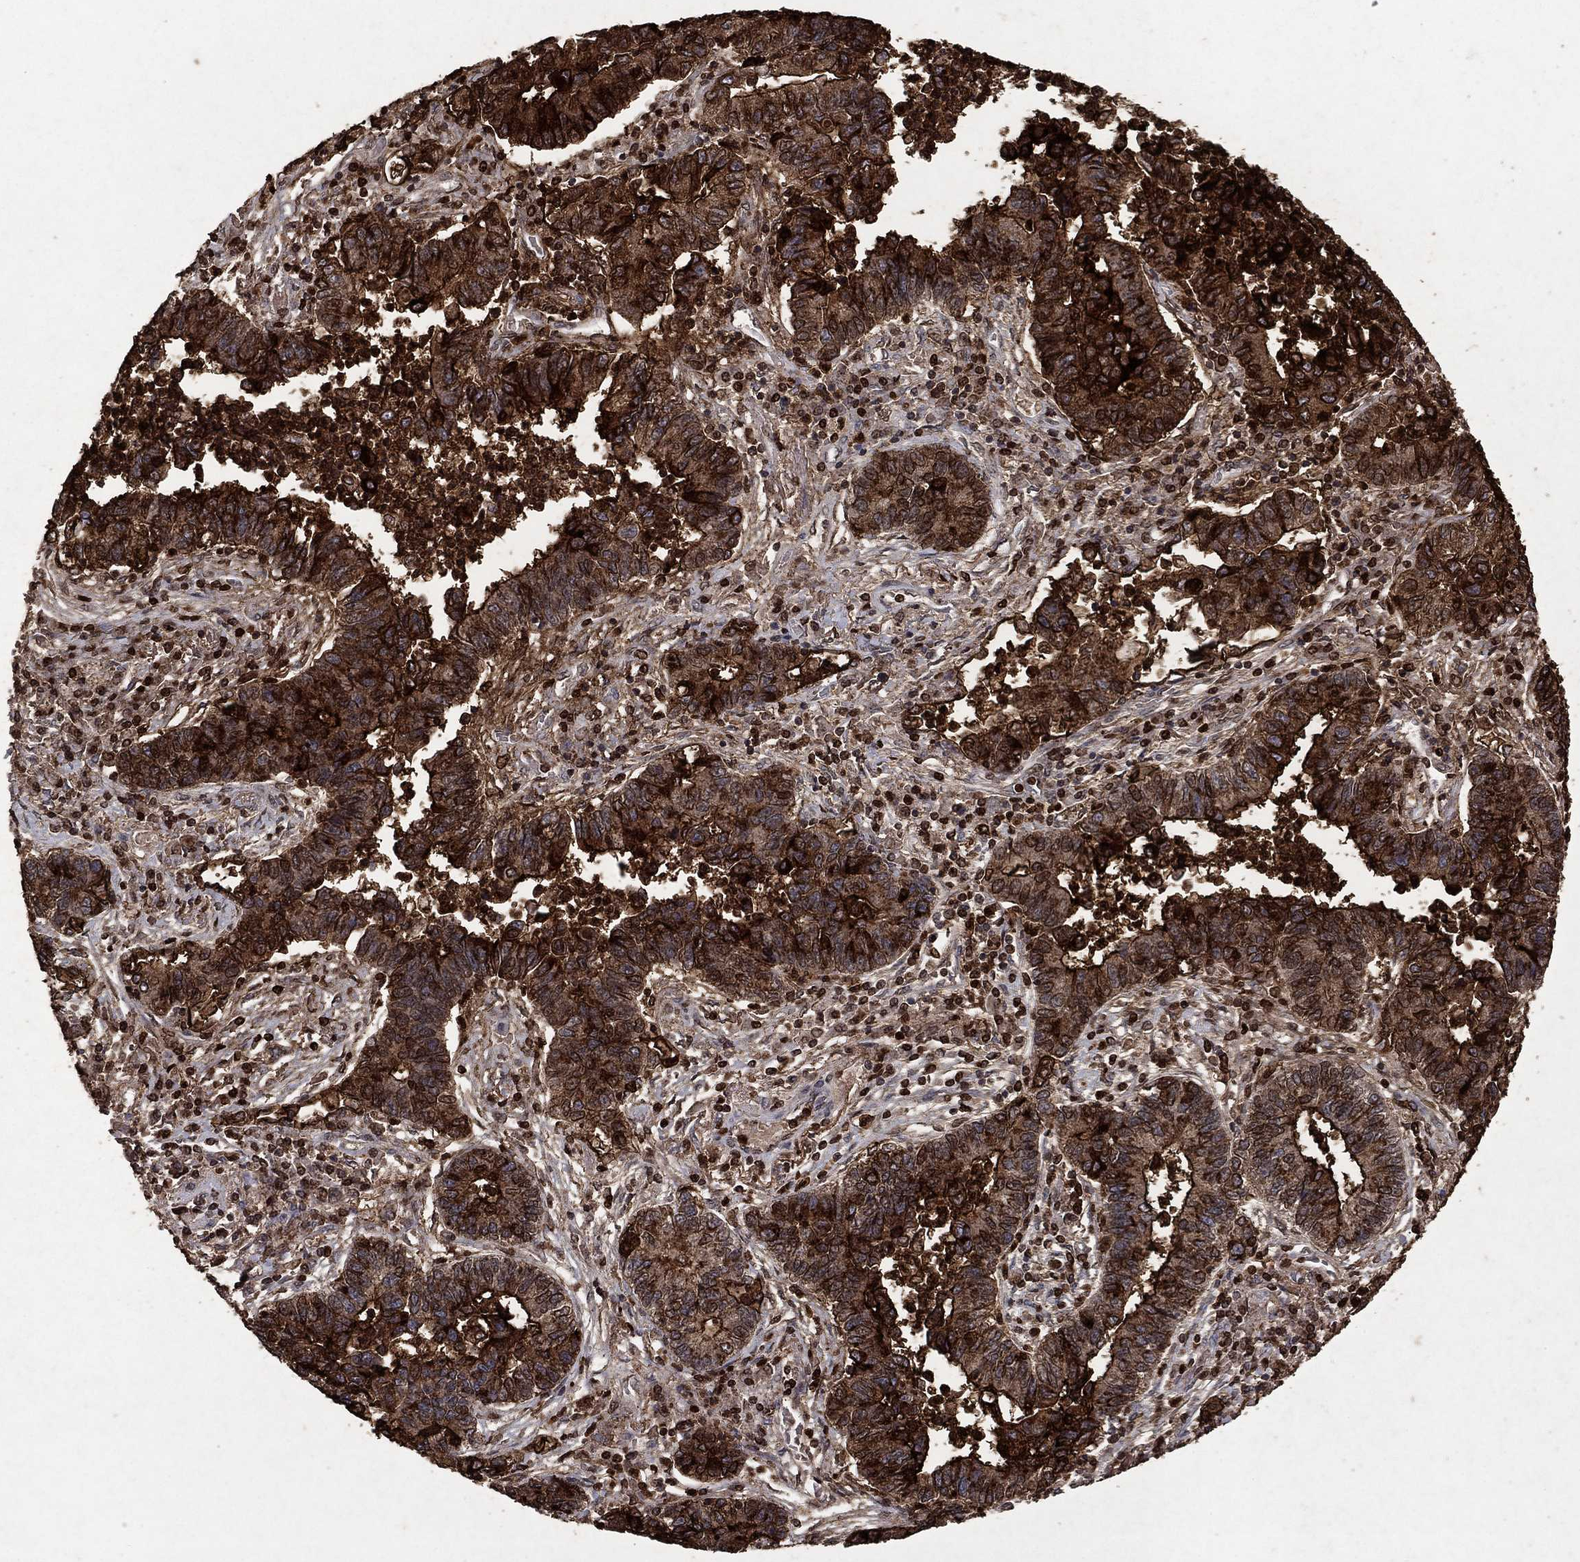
{"staining": {"intensity": "strong", "quantity": "25%-75%", "location": "cytoplasmic/membranous,nuclear"}, "tissue": "lung cancer", "cell_type": "Tumor cells", "image_type": "cancer", "snomed": [{"axis": "morphology", "description": "Adenocarcinoma, NOS"}, {"axis": "topography", "description": "Lung"}], "caption": "Brown immunohistochemical staining in human lung cancer demonstrates strong cytoplasmic/membranous and nuclear staining in approximately 25%-75% of tumor cells. The staining was performed using DAB, with brown indicating positive protein expression. Nuclei are stained blue with hematoxylin.", "gene": "CD24", "patient": {"sex": "female", "age": 57}}